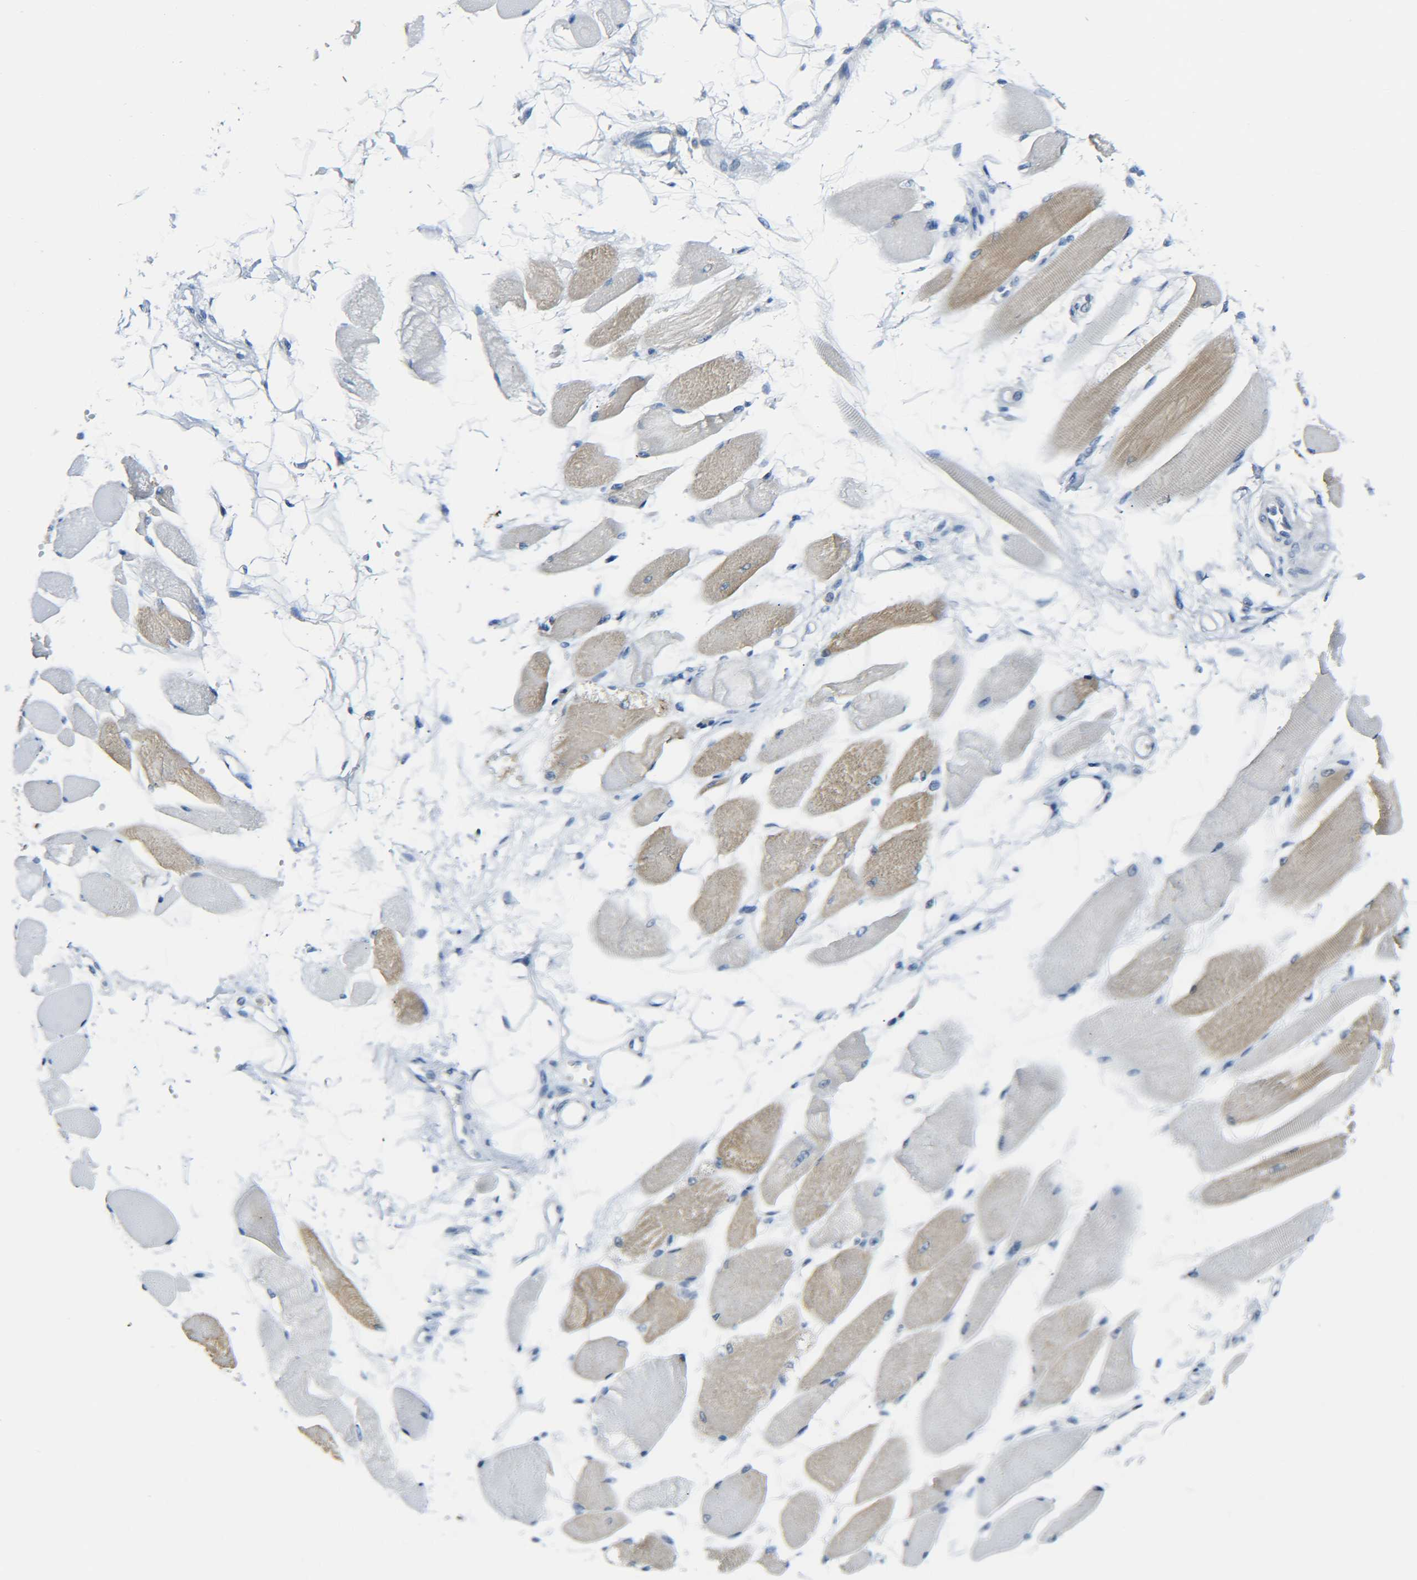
{"staining": {"intensity": "weak", "quantity": "25%-75%", "location": "cytoplasmic/membranous"}, "tissue": "skeletal muscle", "cell_type": "Myocytes", "image_type": "normal", "snomed": [{"axis": "morphology", "description": "Normal tissue, NOS"}, {"axis": "topography", "description": "Skeletal muscle"}, {"axis": "topography", "description": "Peripheral nerve tissue"}], "caption": "High-magnification brightfield microscopy of benign skeletal muscle stained with DAB (brown) and counterstained with hematoxylin (blue). myocytes exhibit weak cytoplasmic/membranous expression is appreciated in about25%-75% of cells. (DAB IHC, brown staining for protein, blue staining for nuclei).", "gene": "C15orf48", "patient": {"sex": "female", "age": 84}}